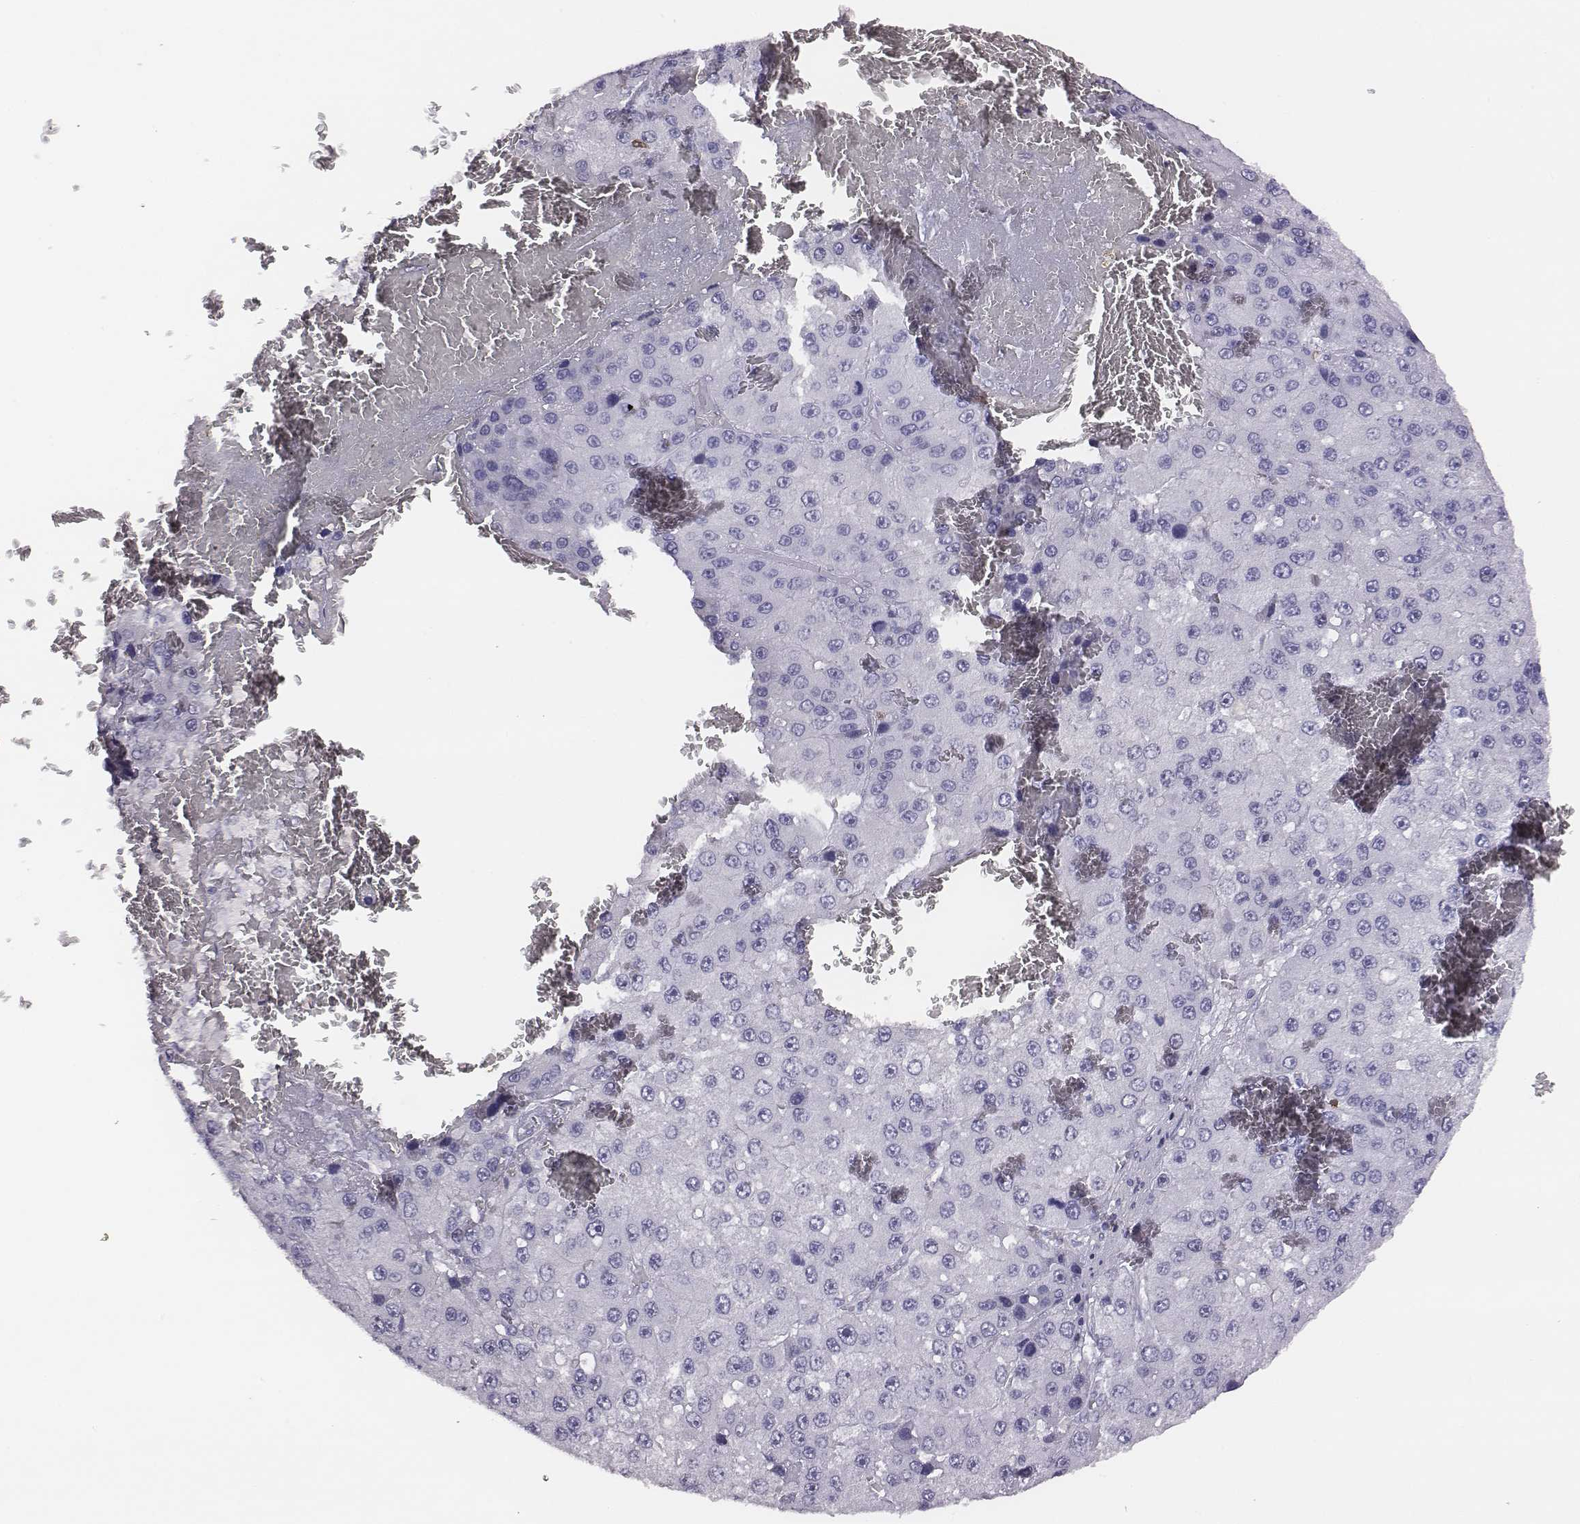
{"staining": {"intensity": "negative", "quantity": "none", "location": "none"}, "tissue": "liver cancer", "cell_type": "Tumor cells", "image_type": "cancer", "snomed": [{"axis": "morphology", "description": "Carcinoma, Hepatocellular, NOS"}, {"axis": "topography", "description": "Liver"}], "caption": "This is an IHC histopathology image of hepatocellular carcinoma (liver). There is no expression in tumor cells.", "gene": "ACOD1", "patient": {"sex": "female", "age": 73}}